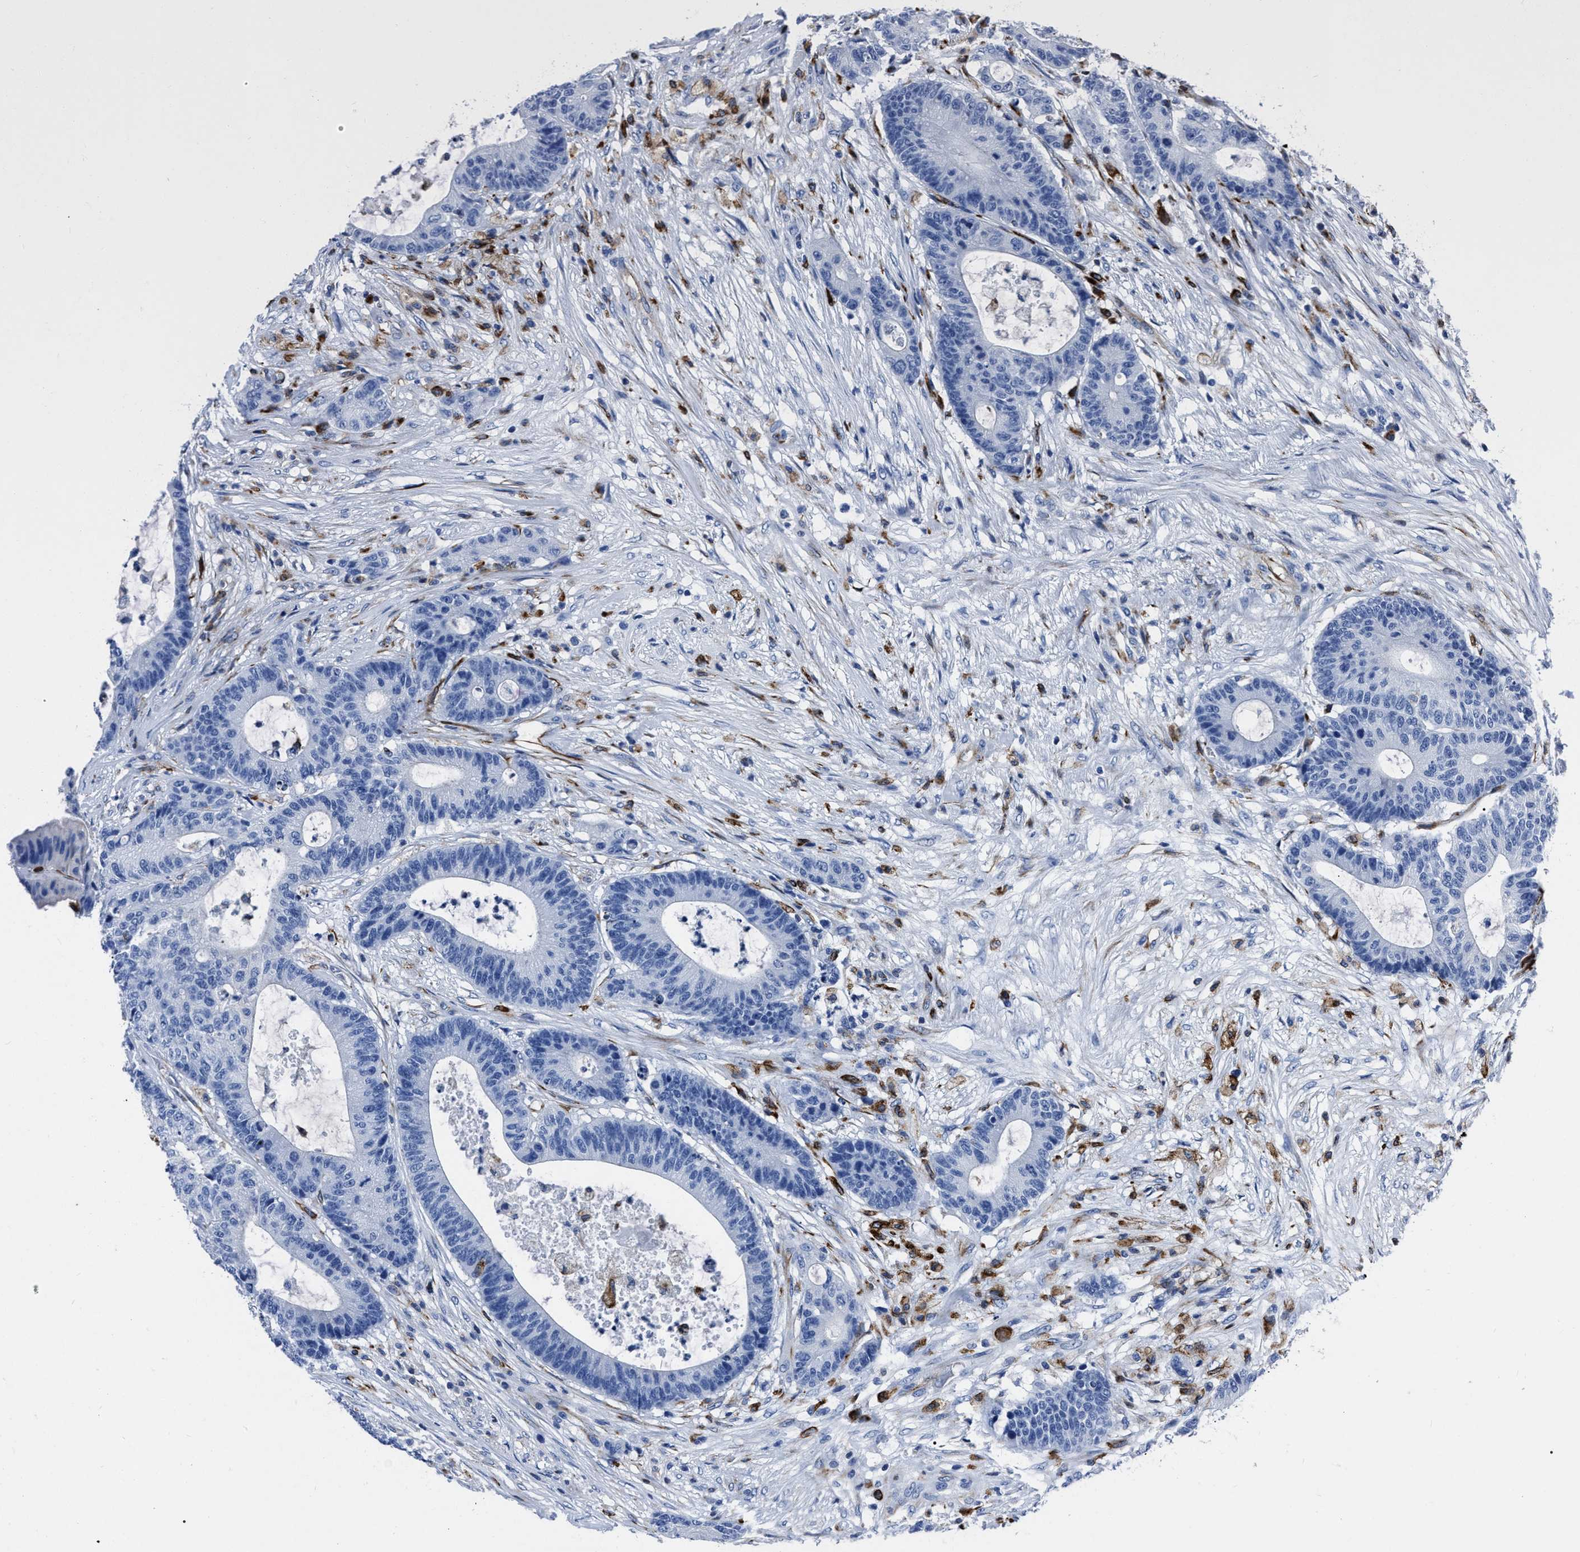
{"staining": {"intensity": "negative", "quantity": "none", "location": "none"}, "tissue": "colorectal cancer", "cell_type": "Tumor cells", "image_type": "cancer", "snomed": [{"axis": "morphology", "description": "Adenocarcinoma, NOS"}, {"axis": "topography", "description": "Colon"}], "caption": "Immunohistochemical staining of human colorectal adenocarcinoma shows no significant staining in tumor cells.", "gene": "OR10G3", "patient": {"sex": "female", "age": 84}}